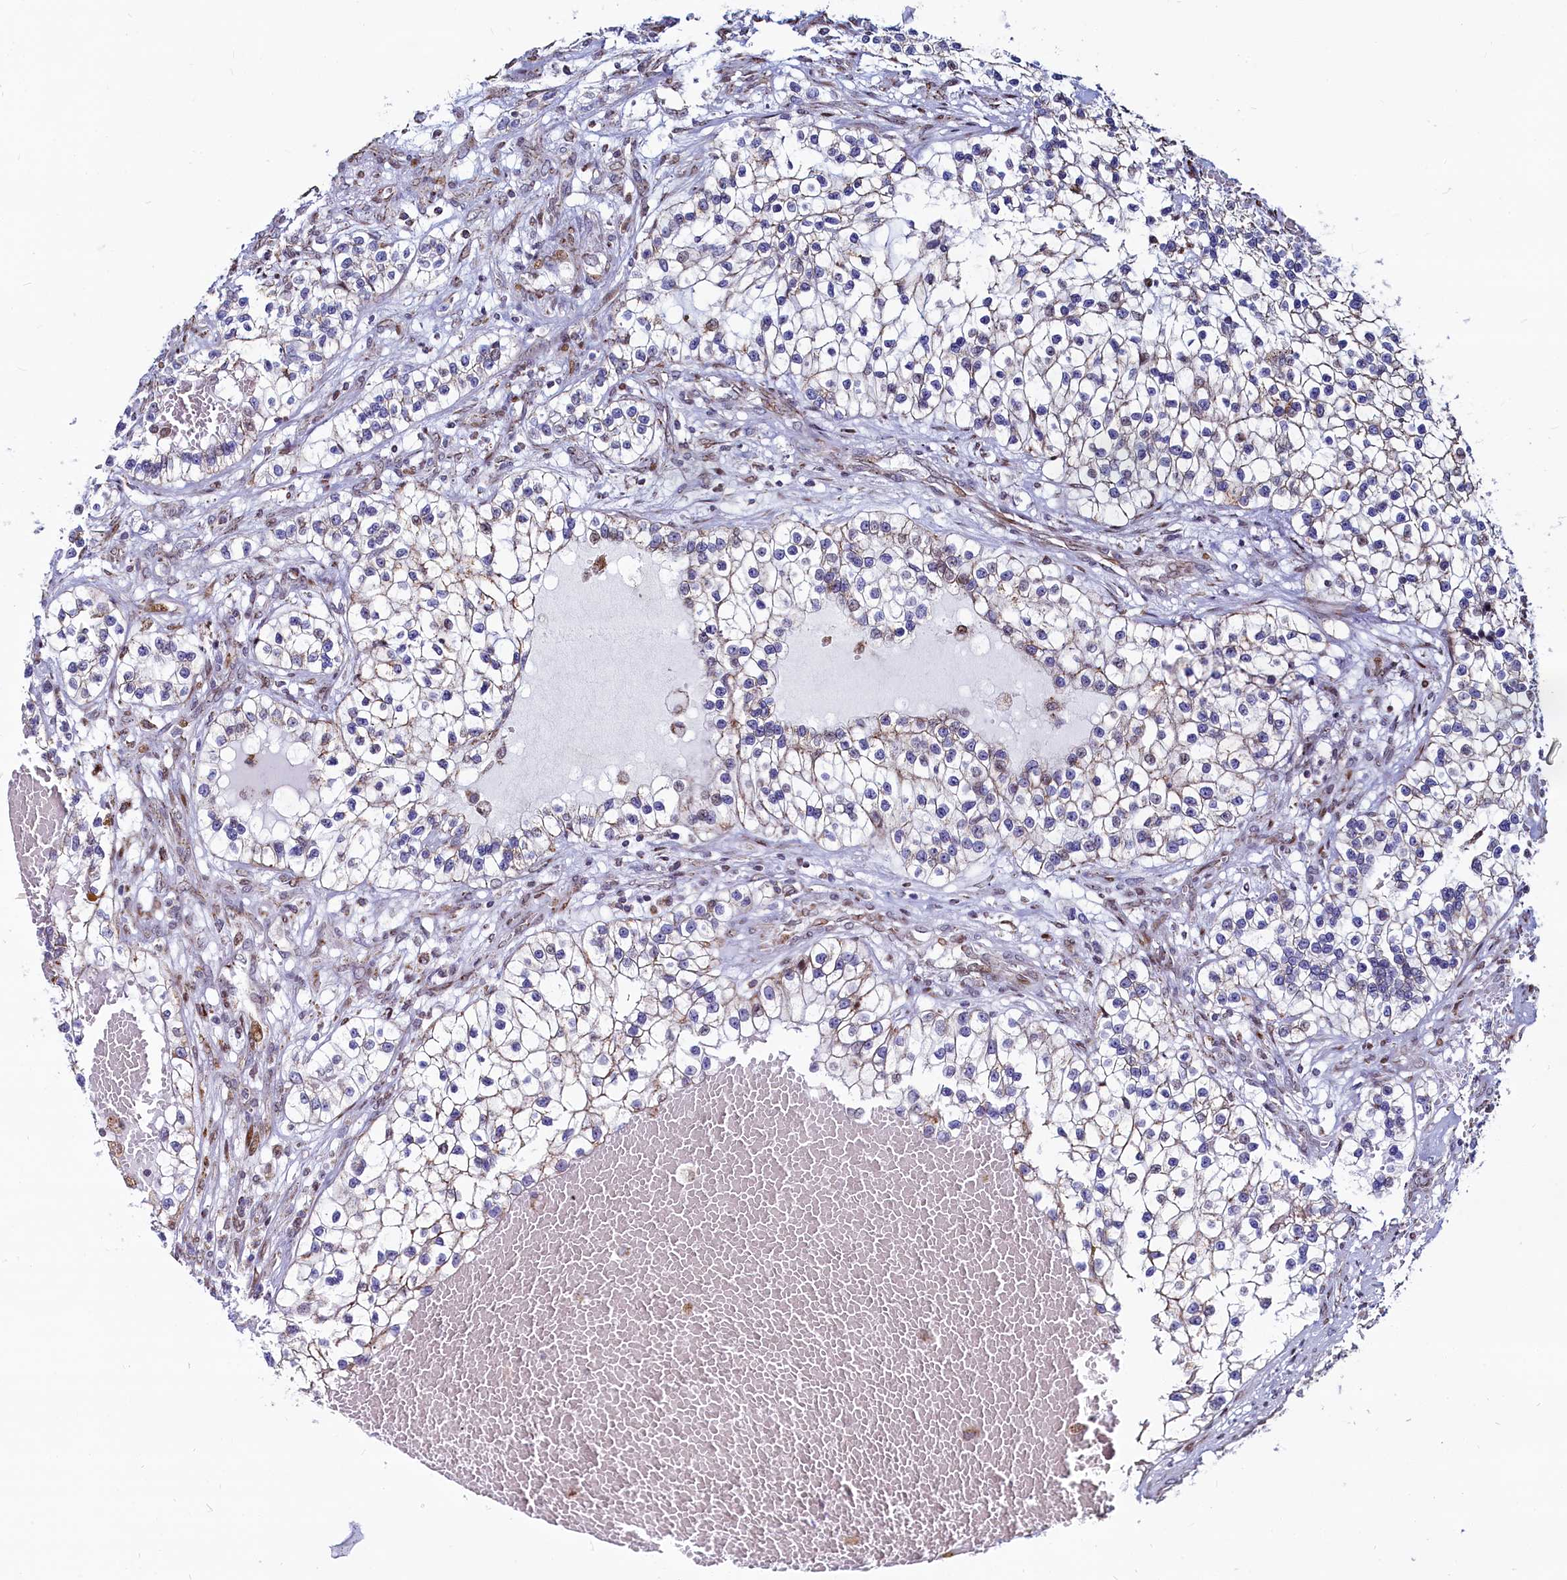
{"staining": {"intensity": "moderate", "quantity": "<25%", "location": "cytoplasmic/membranous"}, "tissue": "renal cancer", "cell_type": "Tumor cells", "image_type": "cancer", "snomed": [{"axis": "morphology", "description": "Adenocarcinoma, NOS"}, {"axis": "topography", "description": "Kidney"}], "caption": "This image shows renal cancer stained with immunohistochemistry to label a protein in brown. The cytoplasmic/membranous of tumor cells show moderate positivity for the protein. Nuclei are counter-stained blue.", "gene": "HDGFL3", "patient": {"sex": "female", "age": 57}}